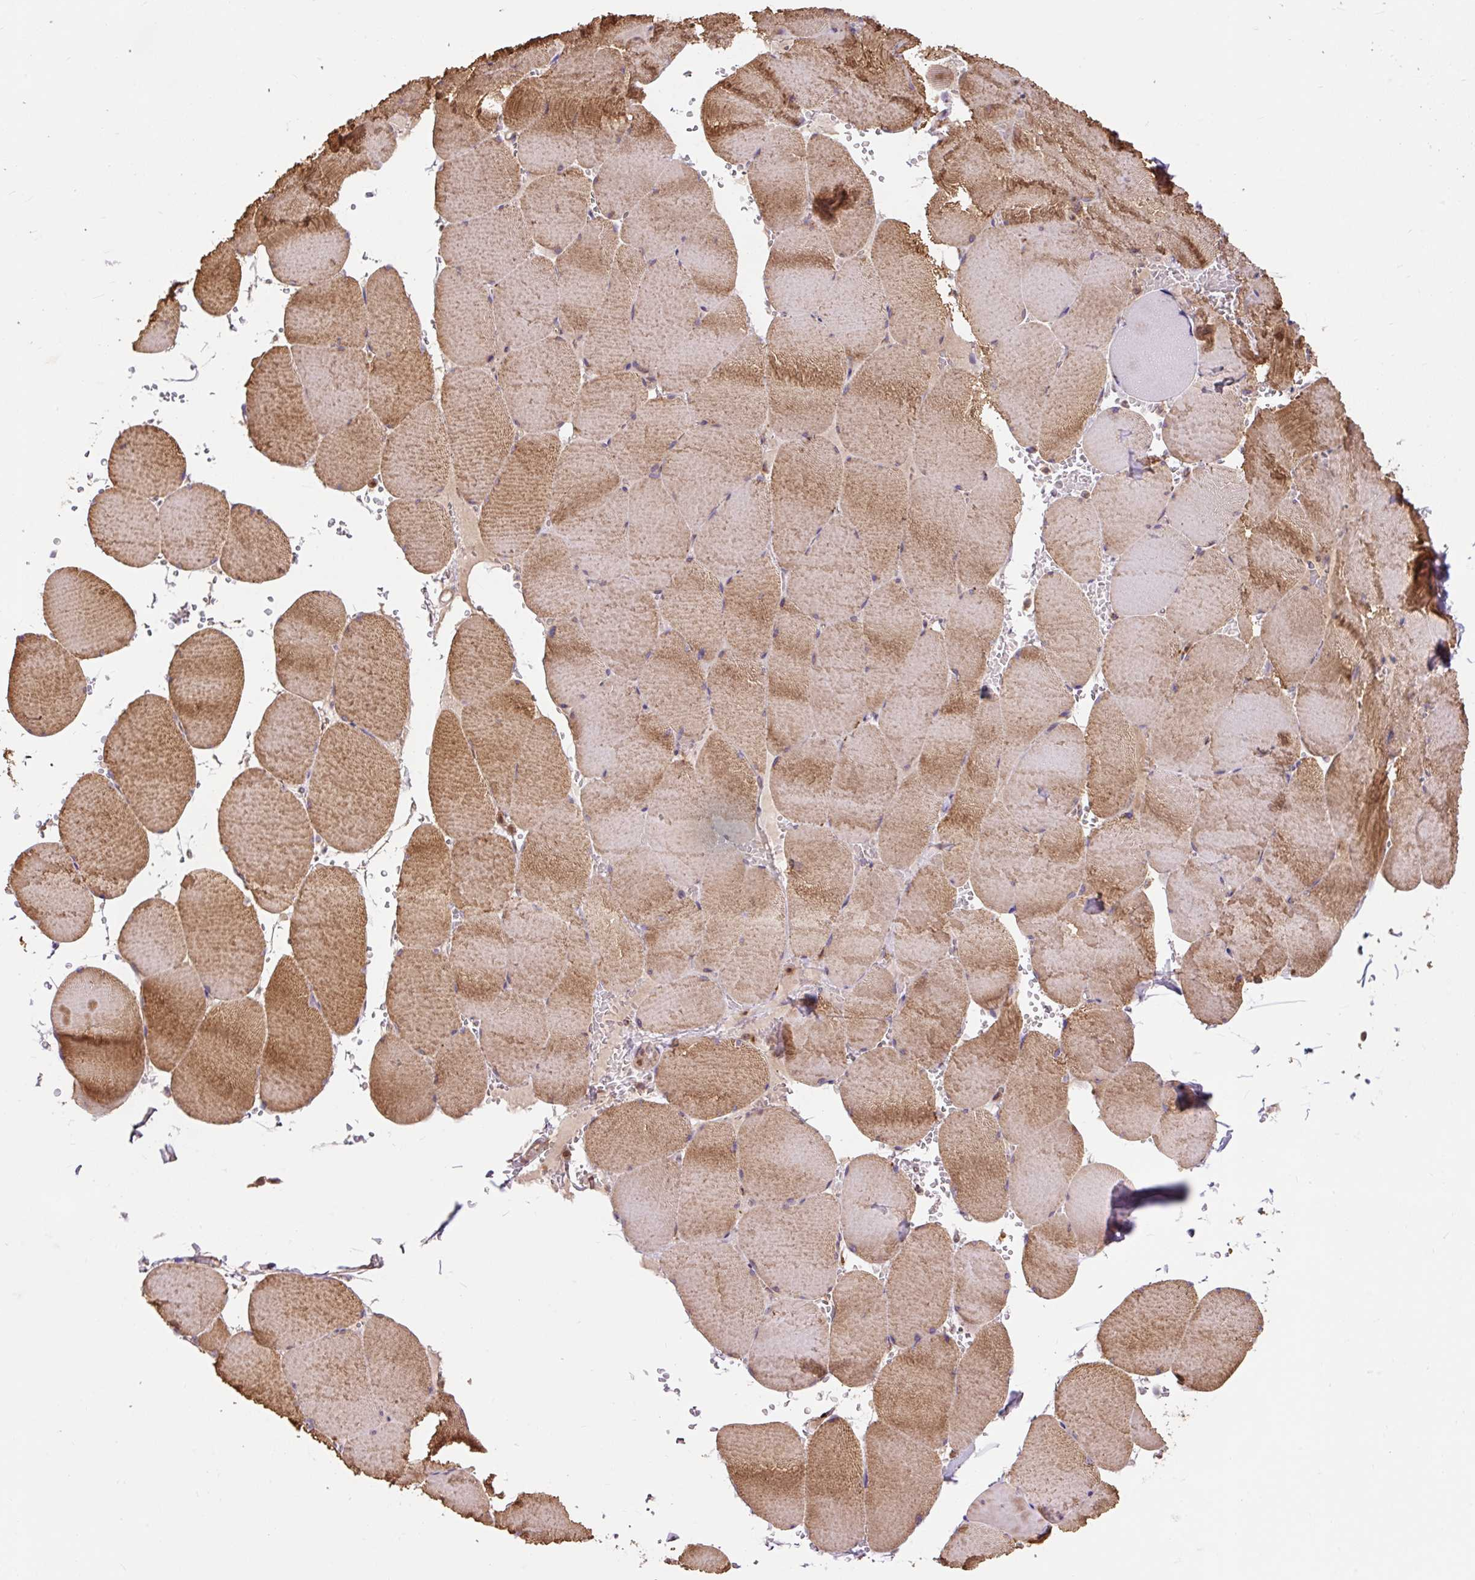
{"staining": {"intensity": "moderate", "quantity": ">75%", "location": "cytoplasmic/membranous"}, "tissue": "skeletal muscle", "cell_type": "Myocytes", "image_type": "normal", "snomed": [{"axis": "morphology", "description": "Normal tissue, NOS"}, {"axis": "topography", "description": "Skeletal muscle"}, {"axis": "topography", "description": "Head-Neck"}], "caption": "Immunohistochemistry staining of unremarkable skeletal muscle, which shows medium levels of moderate cytoplasmic/membranous positivity in approximately >75% of myocytes indicating moderate cytoplasmic/membranous protein expression. The staining was performed using DAB (brown) for protein detection and nuclei were counterstained in hematoxylin (blue).", "gene": "TRIAP1", "patient": {"sex": "male", "age": 66}}